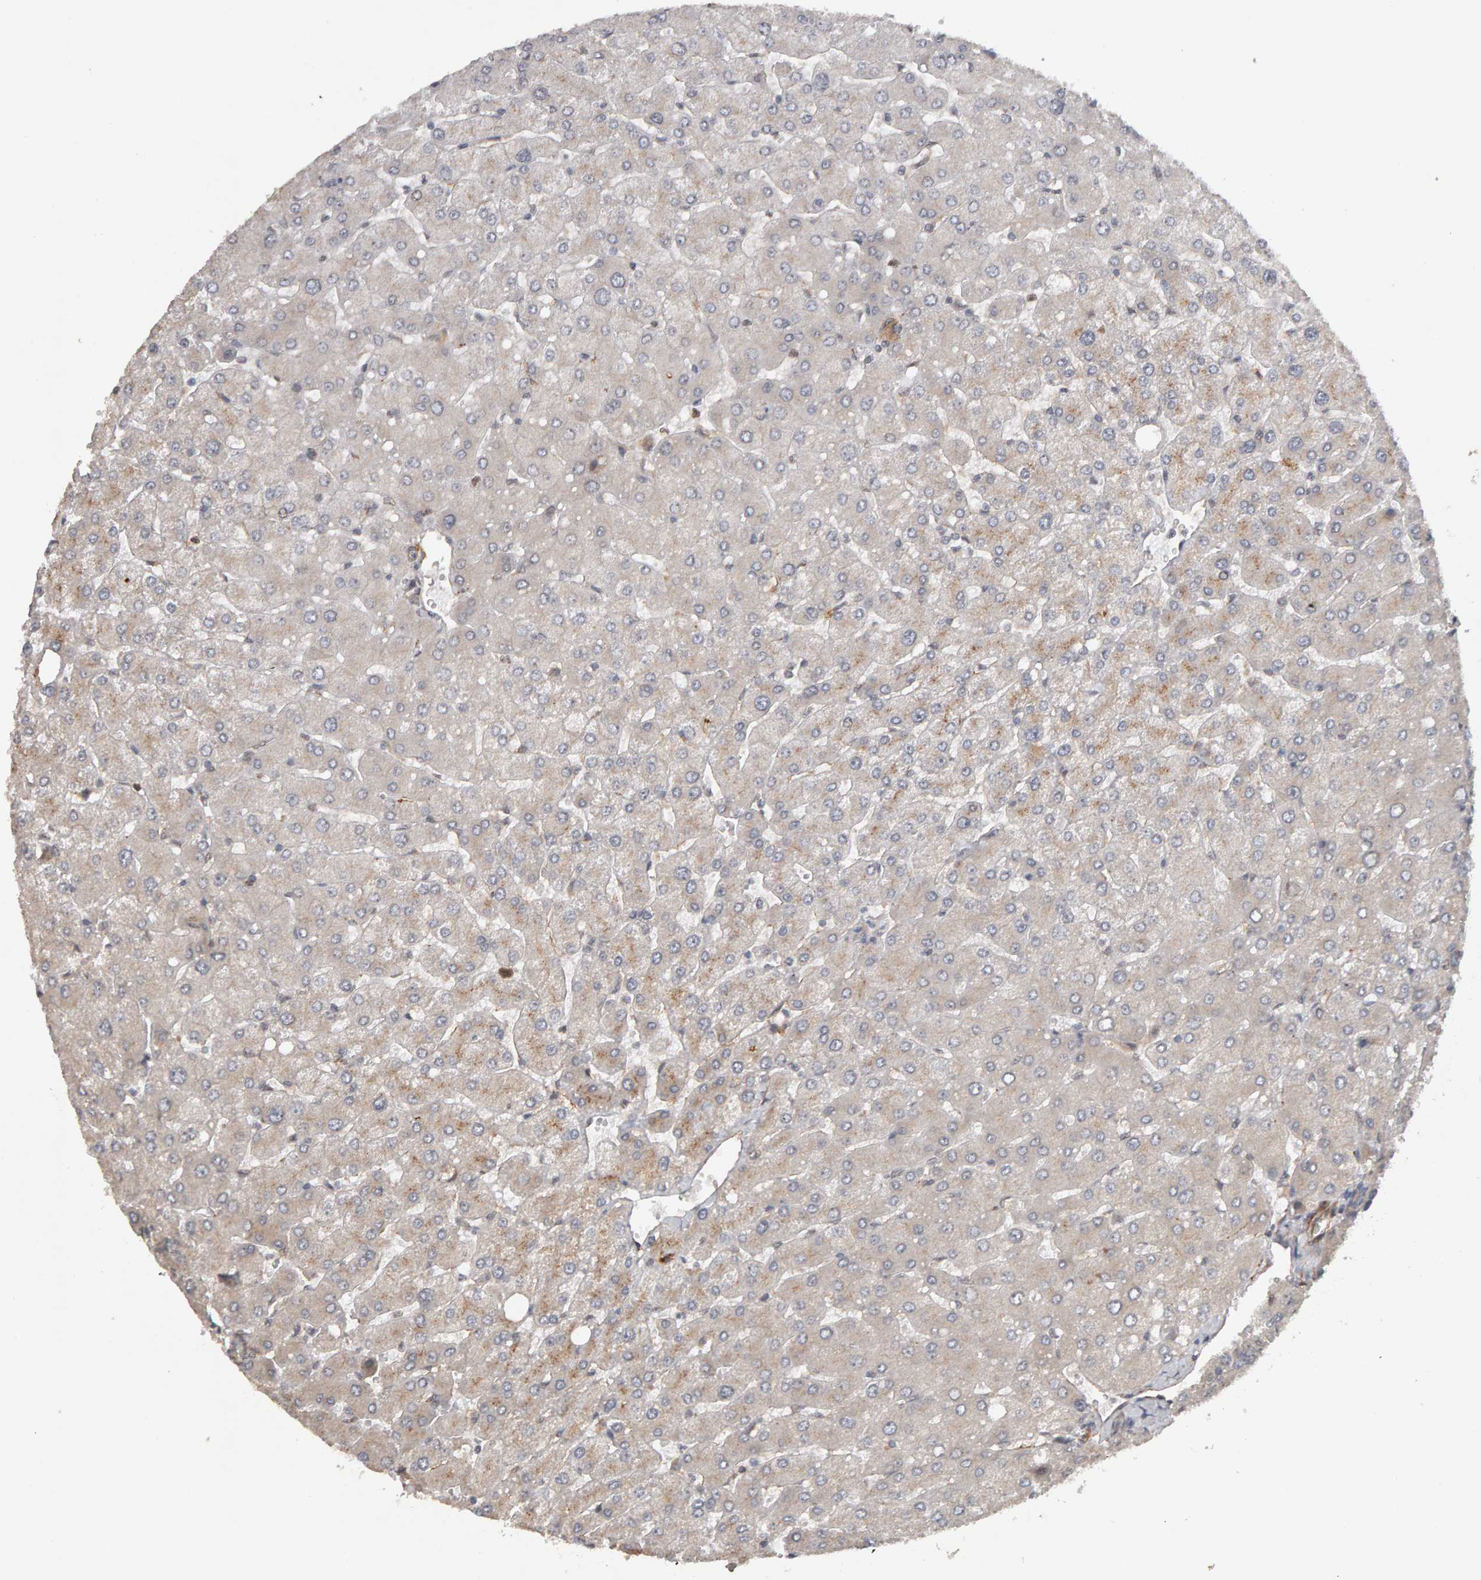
{"staining": {"intensity": "negative", "quantity": "none", "location": "none"}, "tissue": "liver", "cell_type": "Cholangiocytes", "image_type": "normal", "snomed": [{"axis": "morphology", "description": "Normal tissue, NOS"}, {"axis": "topography", "description": "Liver"}], "caption": "A high-resolution photomicrograph shows immunohistochemistry staining of unremarkable liver, which shows no significant expression in cholangiocytes.", "gene": "CDCA5", "patient": {"sex": "male", "age": 55}}